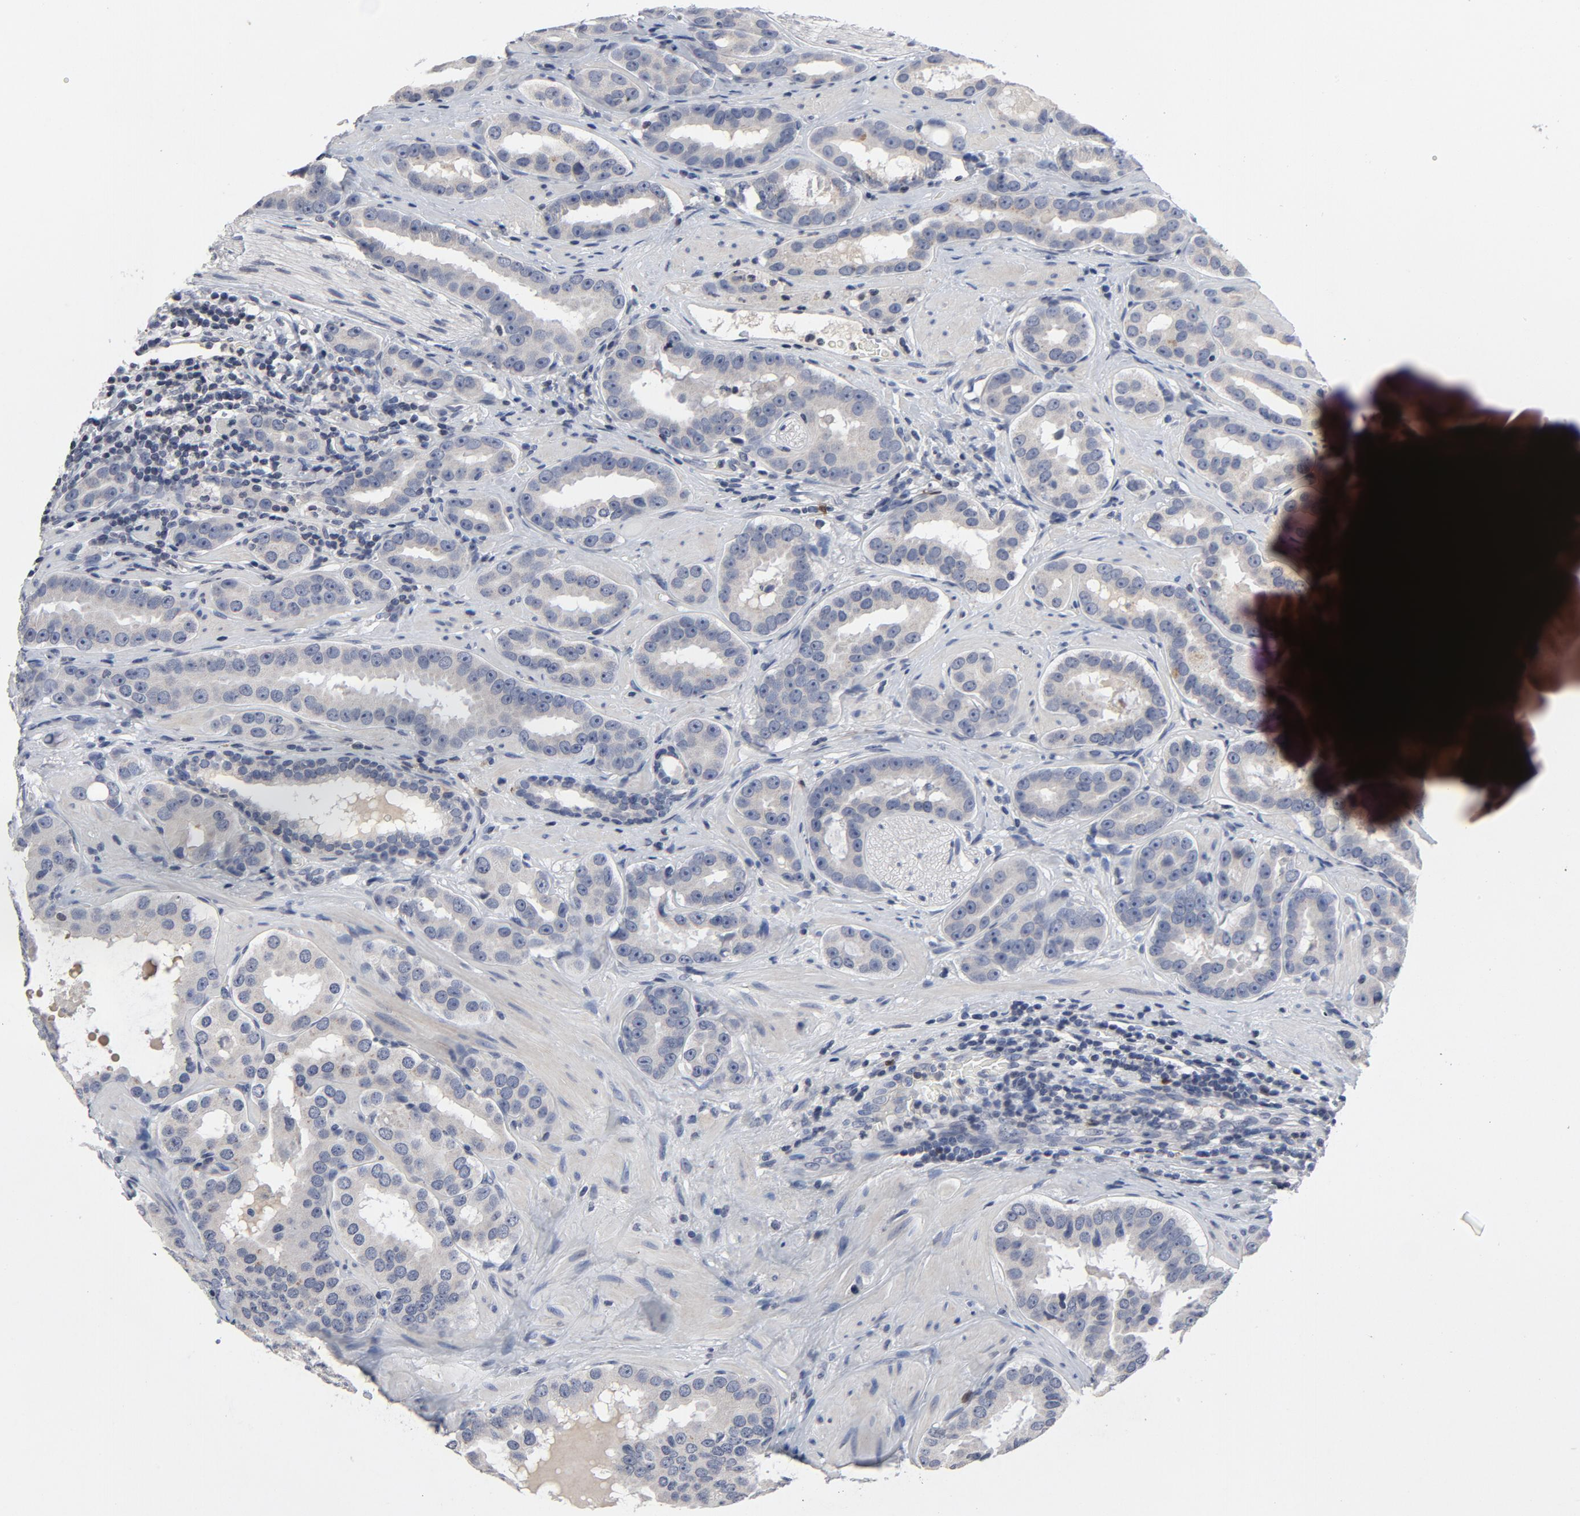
{"staining": {"intensity": "negative", "quantity": "none", "location": "none"}, "tissue": "prostate cancer", "cell_type": "Tumor cells", "image_type": "cancer", "snomed": [{"axis": "morphology", "description": "Adenocarcinoma, Low grade"}, {"axis": "topography", "description": "Prostate"}], "caption": "A micrograph of prostate adenocarcinoma (low-grade) stained for a protein shows no brown staining in tumor cells.", "gene": "TCL1A", "patient": {"sex": "male", "age": 59}}